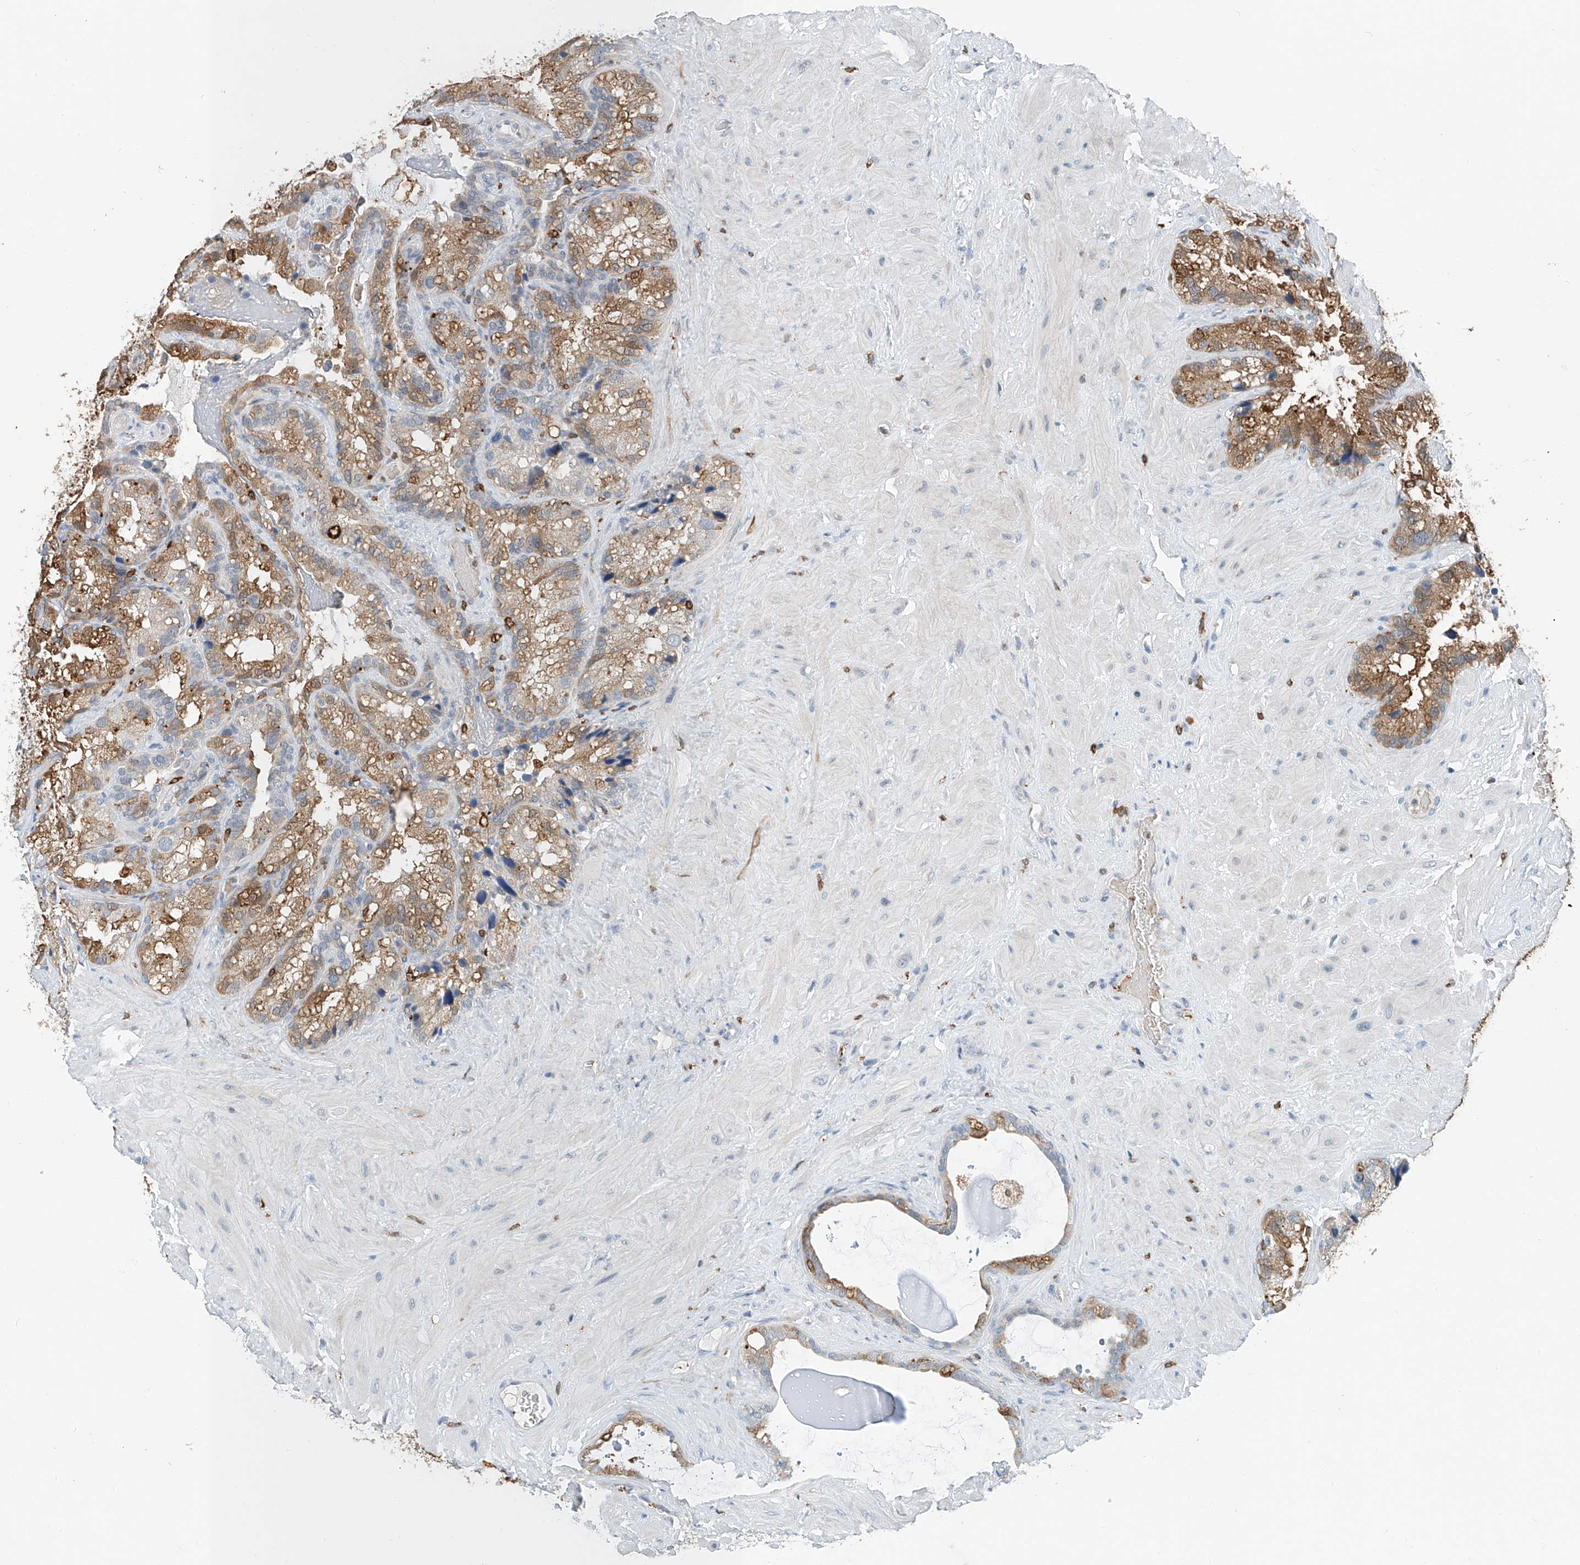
{"staining": {"intensity": "moderate", "quantity": ">75%", "location": "cytoplasmic/membranous"}, "tissue": "seminal vesicle", "cell_type": "Glandular cells", "image_type": "normal", "snomed": [{"axis": "morphology", "description": "Normal tissue, NOS"}, {"axis": "topography", "description": "Prostate"}, {"axis": "topography", "description": "Seminal veicle"}], "caption": "IHC photomicrograph of unremarkable human seminal vesicle stained for a protein (brown), which reveals medium levels of moderate cytoplasmic/membranous positivity in about >75% of glandular cells.", "gene": "TBXAS1", "patient": {"sex": "male", "age": 68}}